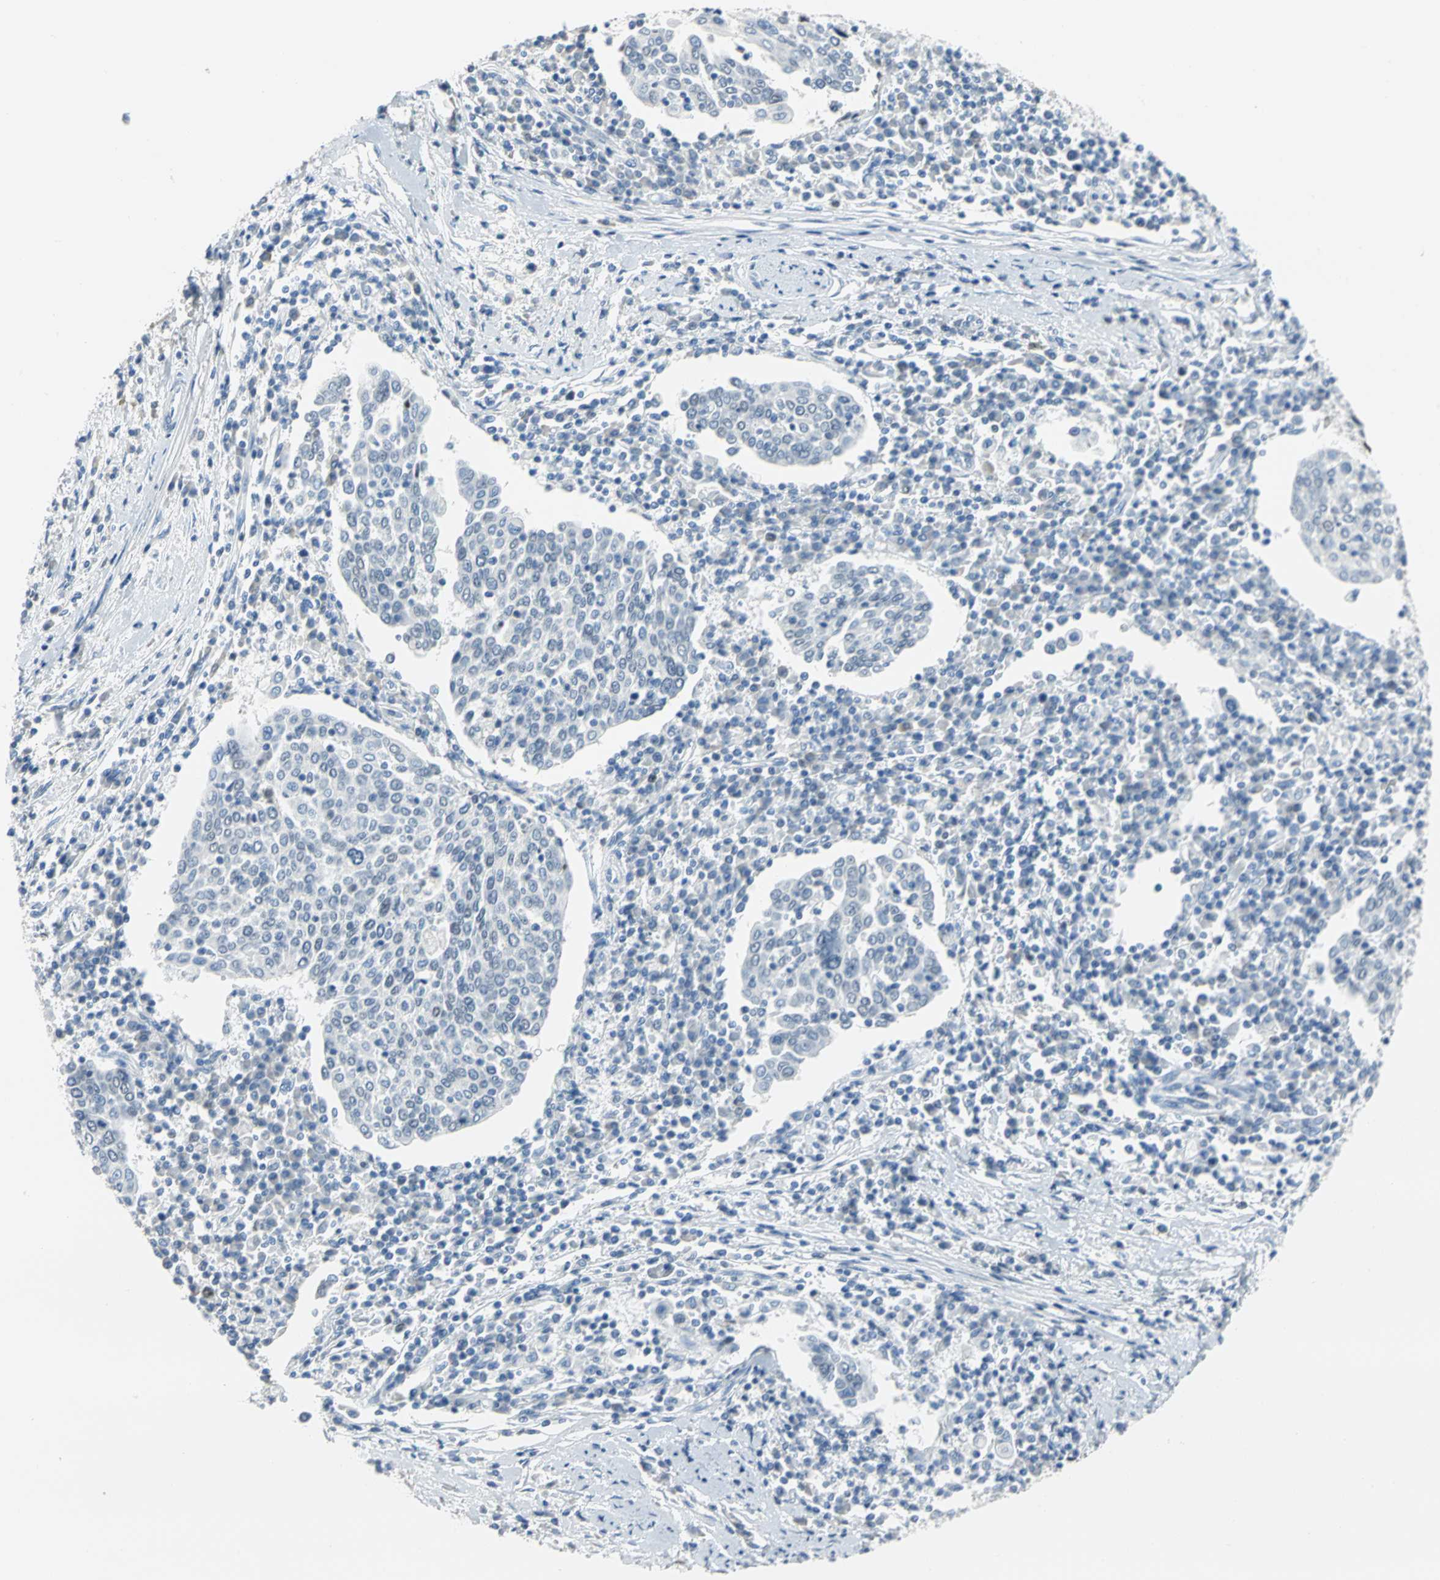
{"staining": {"intensity": "negative", "quantity": "none", "location": "none"}, "tissue": "cervical cancer", "cell_type": "Tumor cells", "image_type": "cancer", "snomed": [{"axis": "morphology", "description": "Squamous cell carcinoma, NOS"}, {"axis": "topography", "description": "Cervix"}], "caption": "High magnification brightfield microscopy of cervical cancer (squamous cell carcinoma) stained with DAB (3,3'-diaminobenzidine) (brown) and counterstained with hematoxylin (blue): tumor cells show no significant positivity.", "gene": "MCM3", "patient": {"sex": "female", "age": 40}}